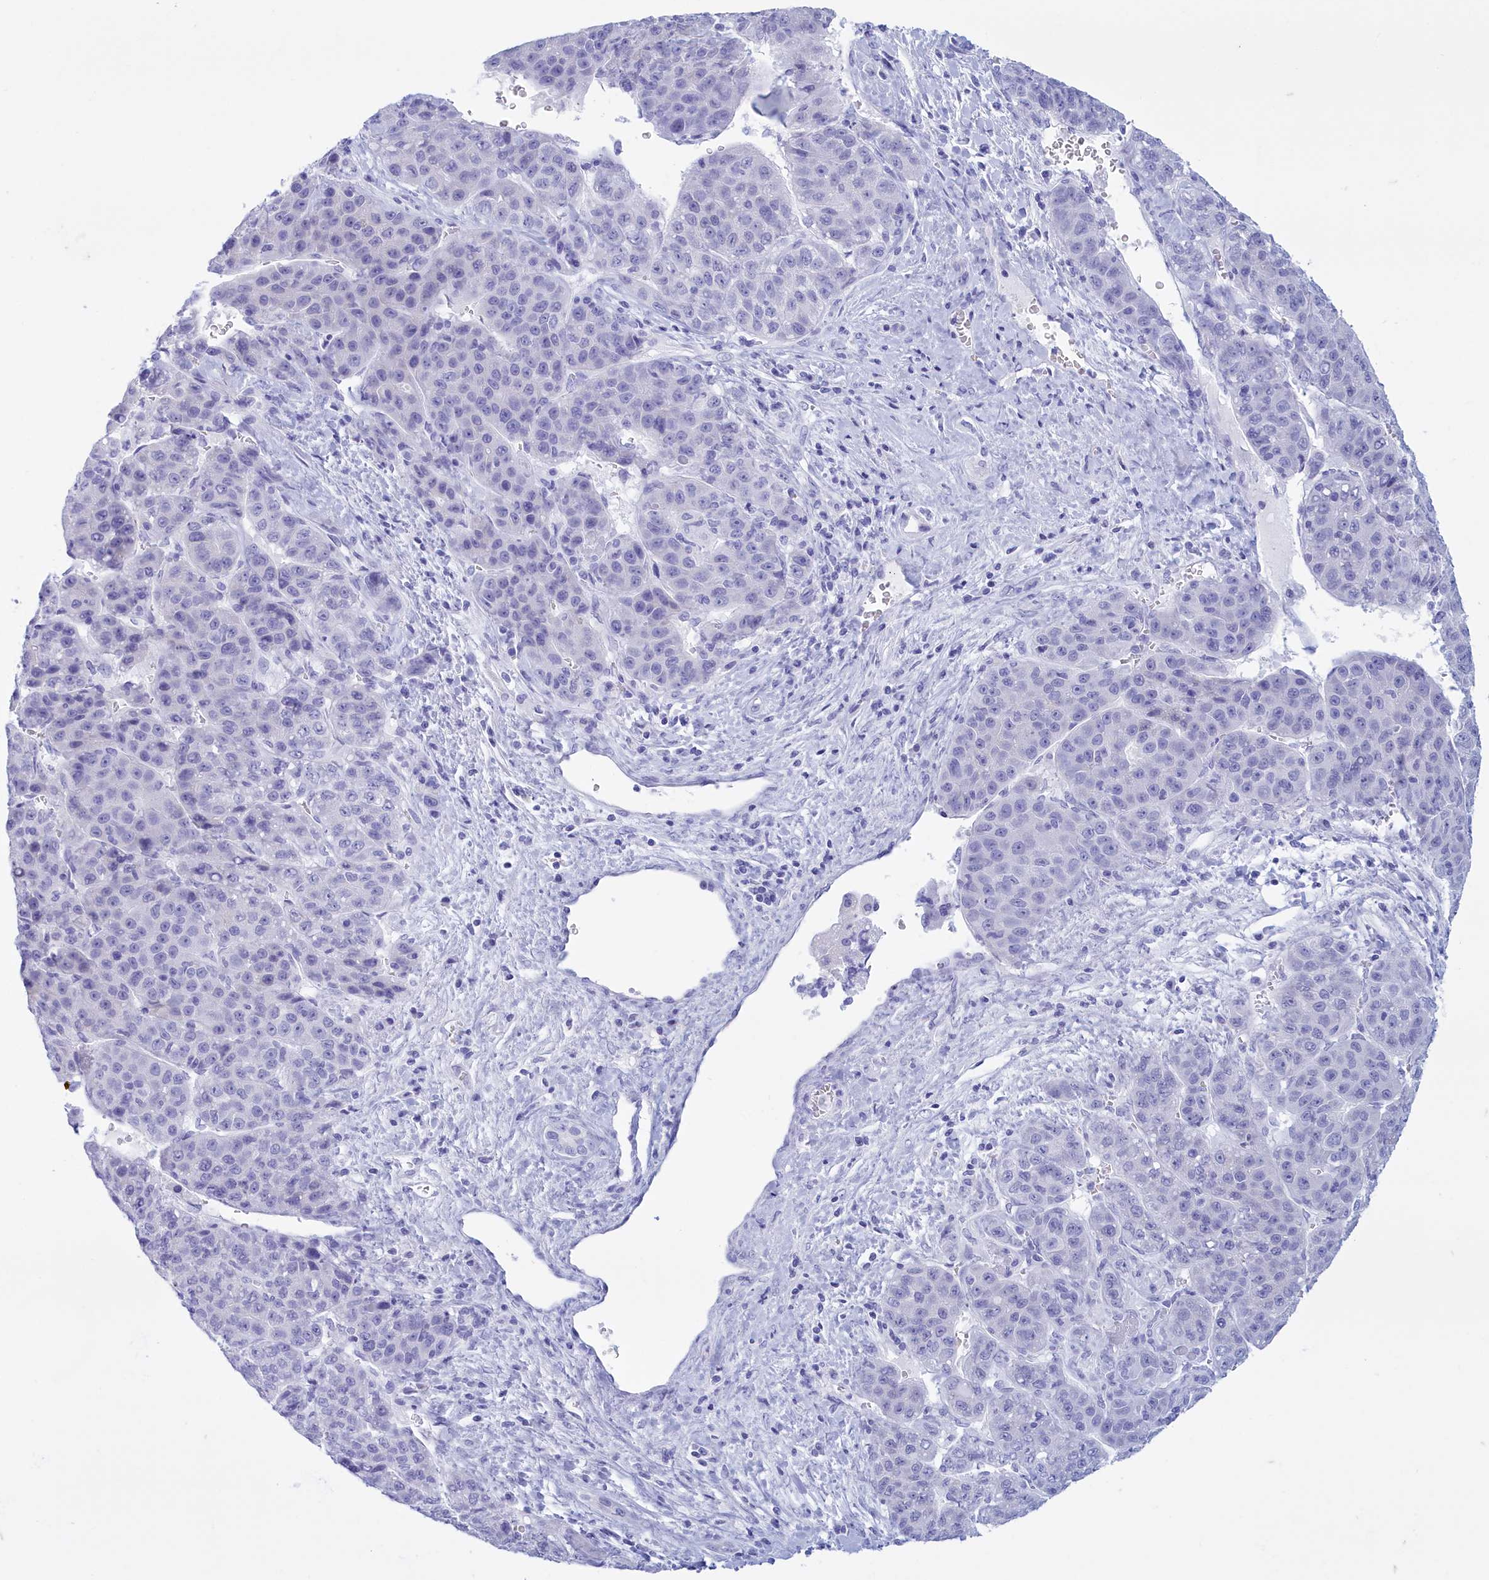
{"staining": {"intensity": "negative", "quantity": "none", "location": "none"}, "tissue": "liver cancer", "cell_type": "Tumor cells", "image_type": "cancer", "snomed": [{"axis": "morphology", "description": "Carcinoma, Hepatocellular, NOS"}, {"axis": "topography", "description": "Liver"}], "caption": "Tumor cells are negative for brown protein staining in hepatocellular carcinoma (liver).", "gene": "TMEM97", "patient": {"sex": "female", "age": 53}}